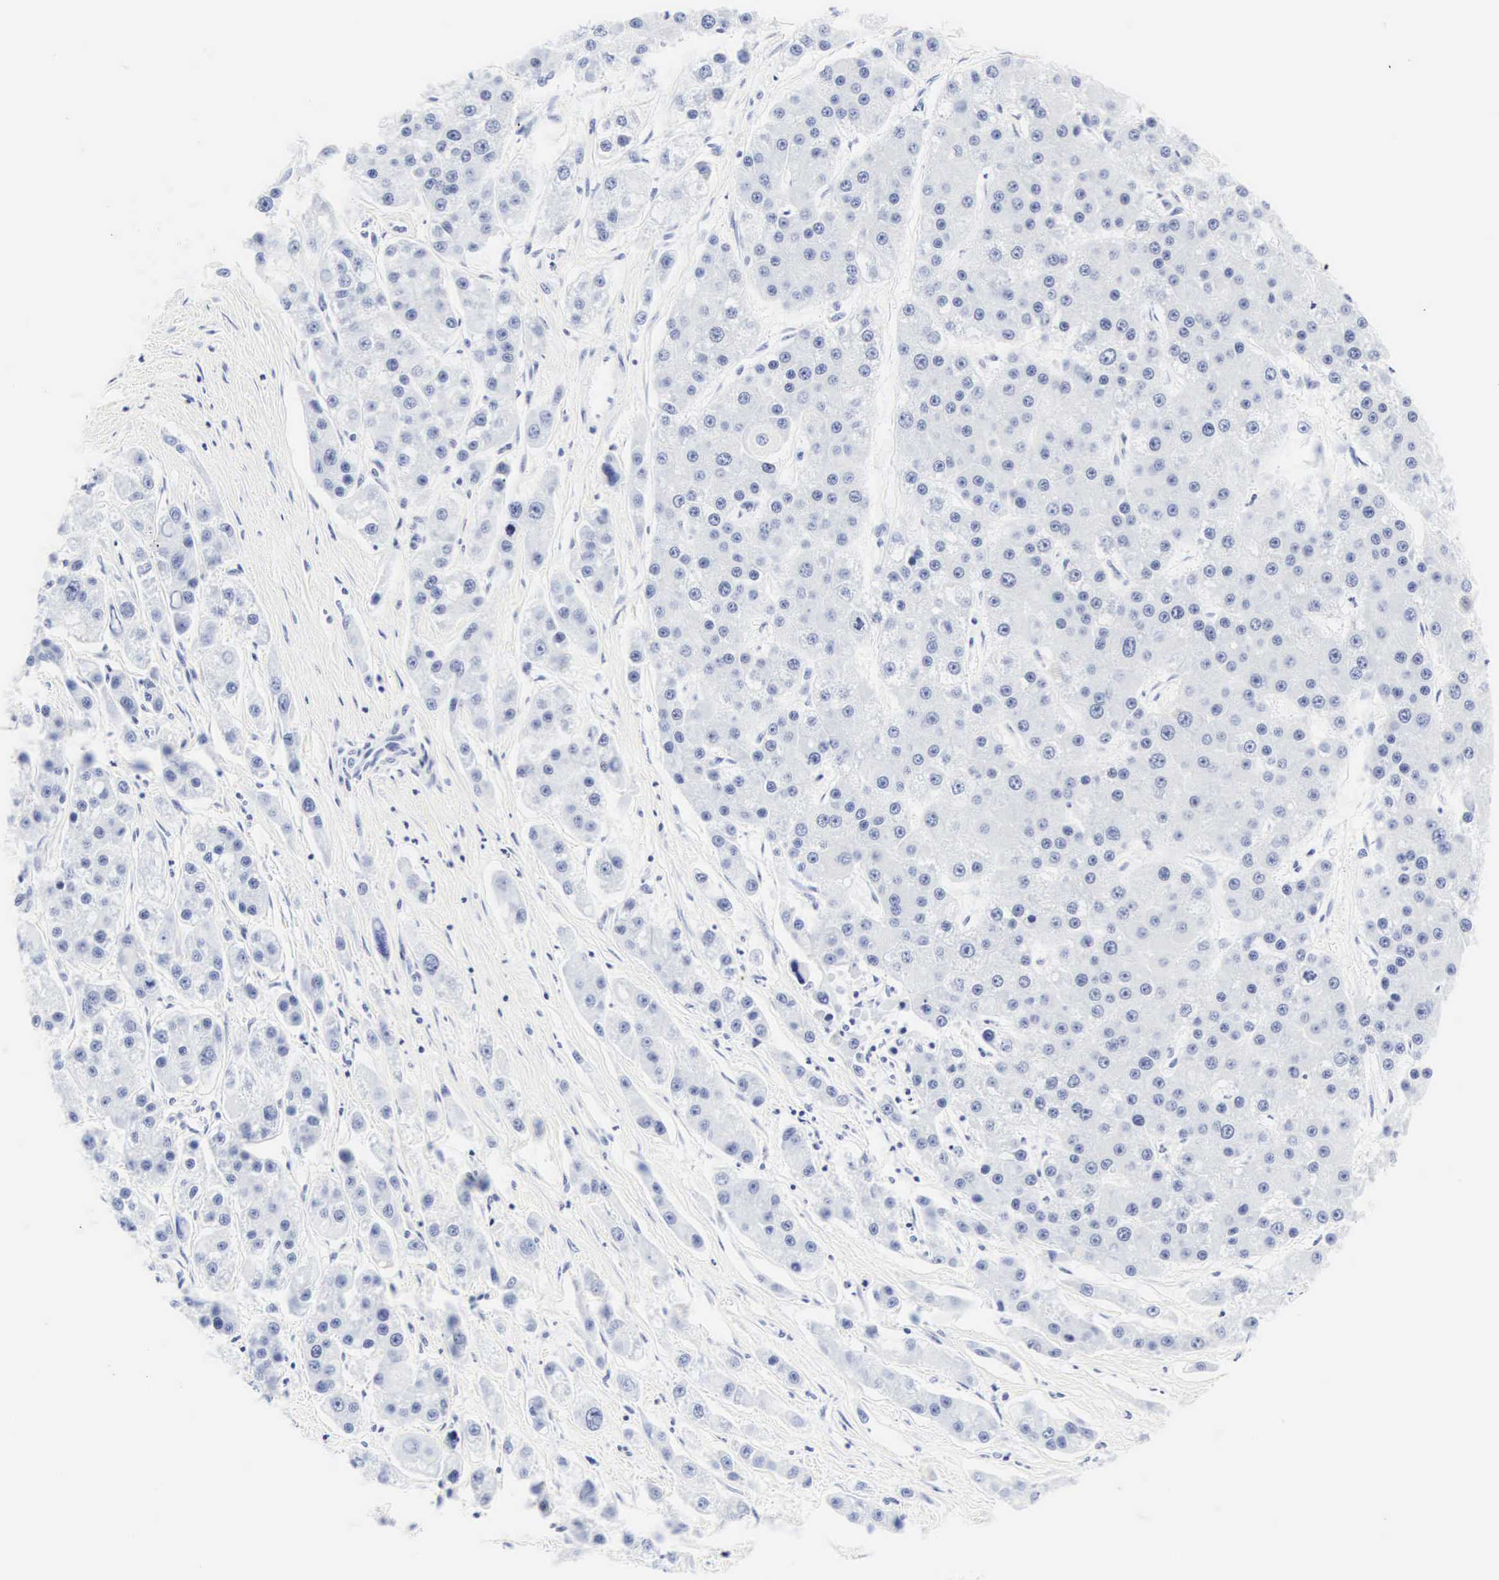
{"staining": {"intensity": "negative", "quantity": "none", "location": "none"}, "tissue": "liver cancer", "cell_type": "Tumor cells", "image_type": "cancer", "snomed": [{"axis": "morphology", "description": "Carcinoma, Hepatocellular, NOS"}, {"axis": "topography", "description": "Liver"}], "caption": "Protein analysis of liver hepatocellular carcinoma demonstrates no significant positivity in tumor cells.", "gene": "CGB3", "patient": {"sex": "female", "age": 85}}